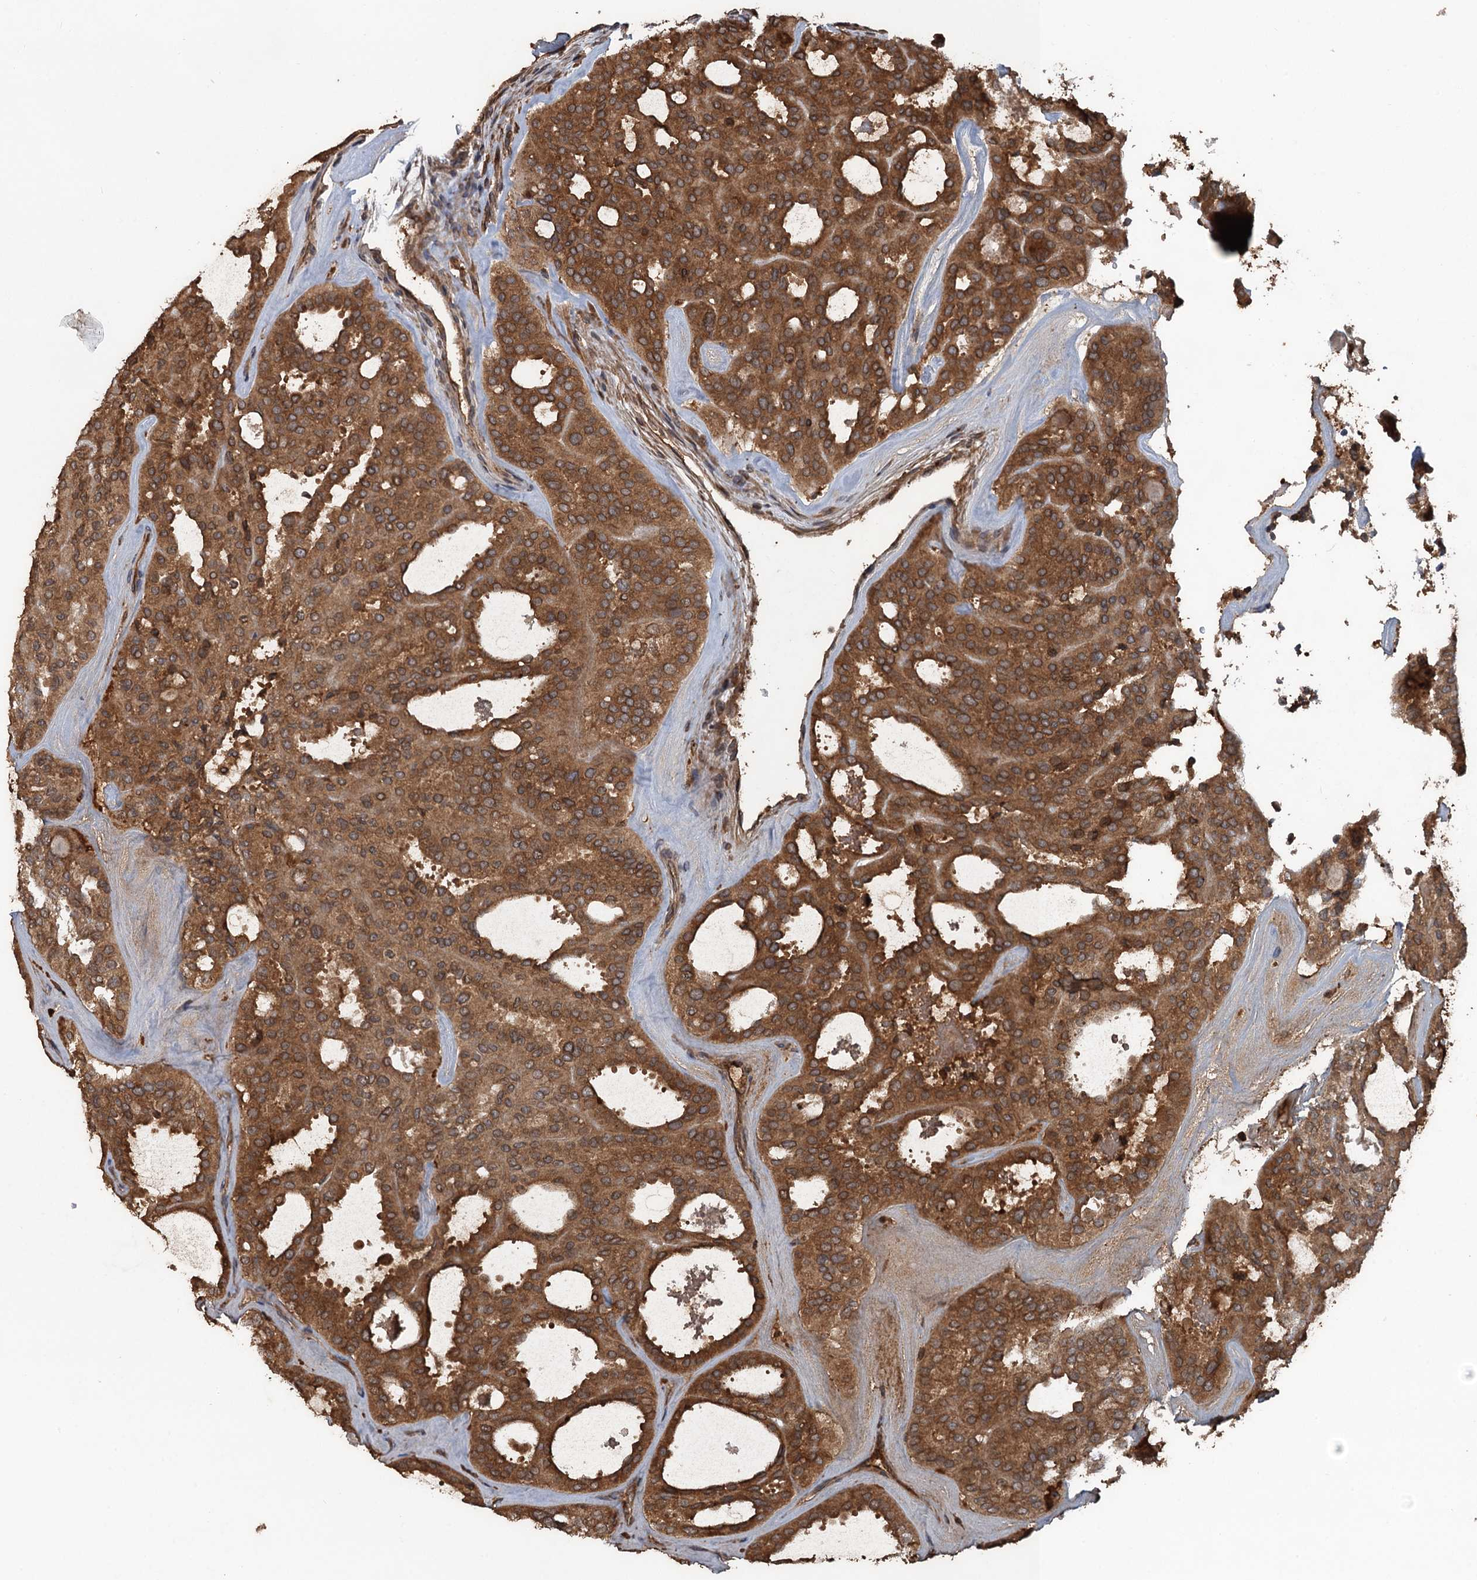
{"staining": {"intensity": "strong", "quantity": ">75%", "location": "cytoplasmic/membranous"}, "tissue": "thyroid cancer", "cell_type": "Tumor cells", "image_type": "cancer", "snomed": [{"axis": "morphology", "description": "Follicular adenoma carcinoma, NOS"}, {"axis": "topography", "description": "Thyroid gland"}], "caption": "DAB immunohistochemical staining of human thyroid cancer (follicular adenoma carcinoma) demonstrates strong cytoplasmic/membranous protein positivity in approximately >75% of tumor cells.", "gene": "GLE1", "patient": {"sex": "male", "age": 75}}